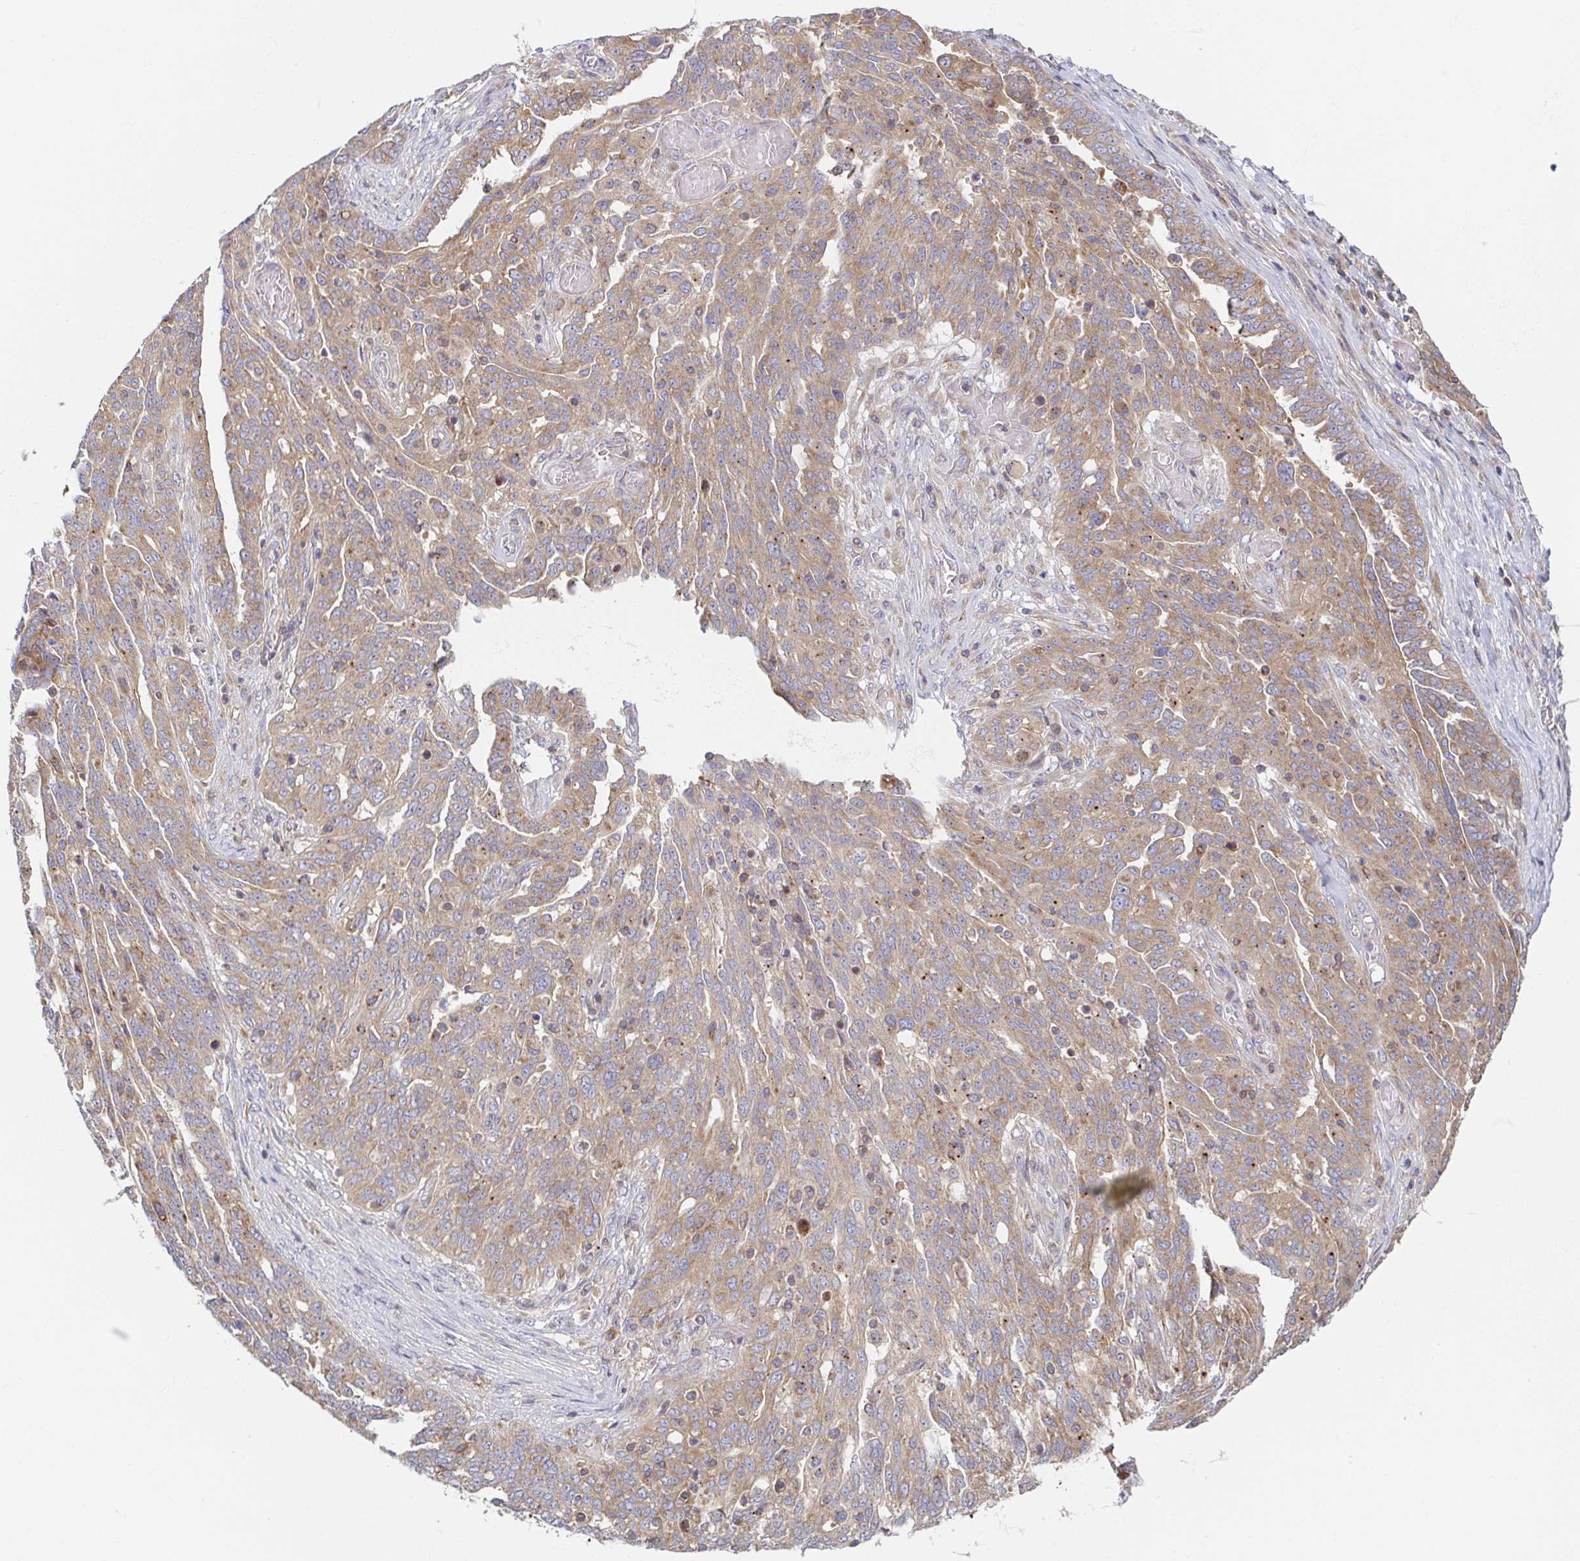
{"staining": {"intensity": "weak", "quantity": ">75%", "location": "cytoplasmic/membranous"}, "tissue": "ovarian cancer", "cell_type": "Tumor cells", "image_type": "cancer", "snomed": [{"axis": "morphology", "description": "Cystadenocarcinoma, serous, NOS"}, {"axis": "topography", "description": "Ovary"}], "caption": "Tumor cells reveal weak cytoplasmic/membranous expression in about >75% of cells in serous cystadenocarcinoma (ovarian).", "gene": "TUFT1", "patient": {"sex": "female", "age": 67}}